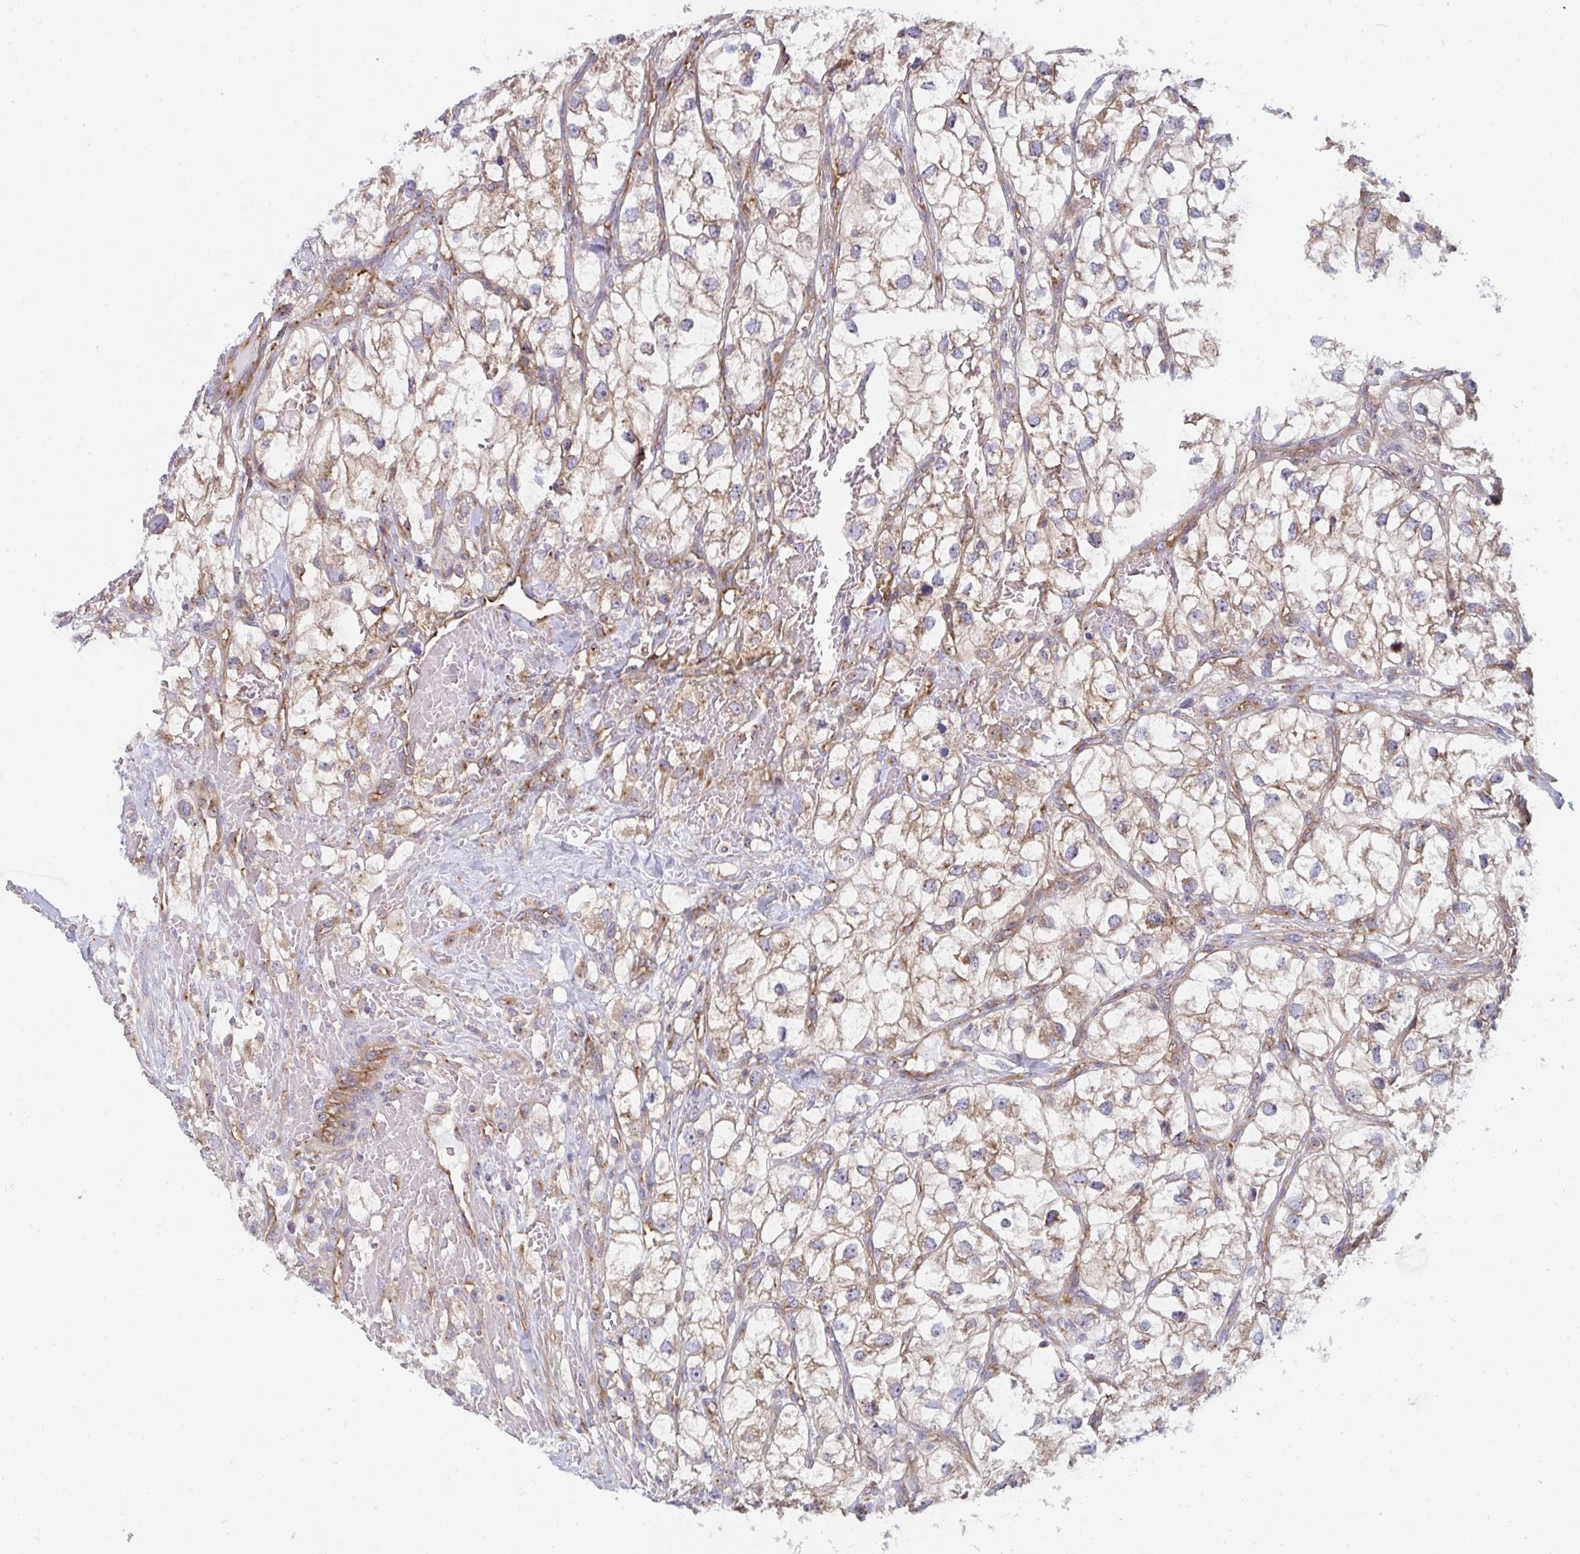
{"staining": {"intensity": "weak", "quantity": "25%-75%", "location": "cytoplasmic/membranous"}, "tissue": "renal cancer", "cell_type": "Tumor cells", "image_type": "cancer", "snomed": [{"axis": "morphology", "description": "Adenocarcinoma, NOS"}, {"axis": "topography", "description": "Kidney"}], "caption": "Approximately 25%-75% of tumor cells in renal adenocarcinoma reveal weak cytoplasmic/membranous protein expression as visualized by brown immunohistochemical staining.", "gene": "DYNC1I2", "patient": {"sex": "male", "age": 59}}